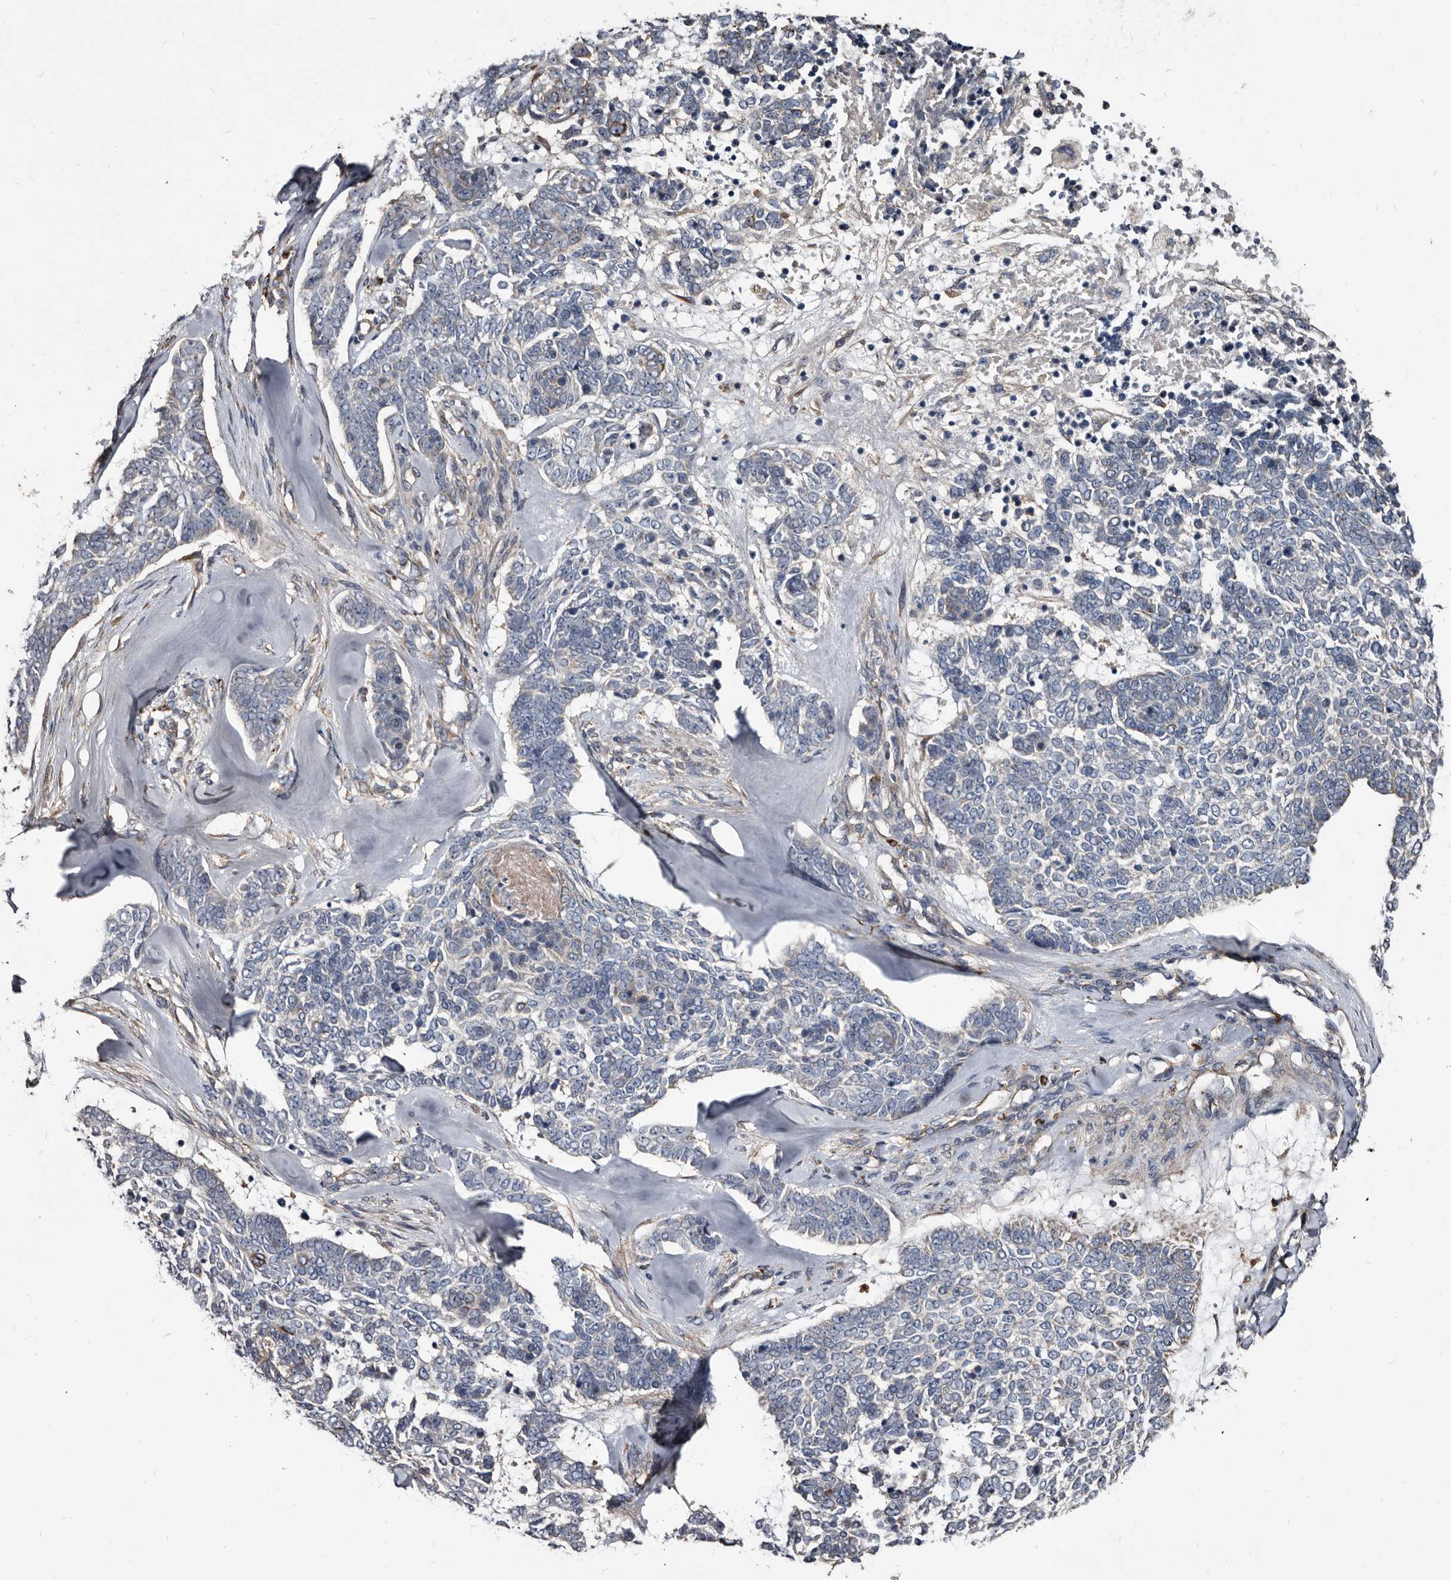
{"staining": {"intensity": "negative", "quantity": "none", "location": "none"}, "tissue": "skin cancer", "cell_type": "Tumor cells", "image_type": "cancer", "snomed": [{"axis": "morphology", "description": "Basal cell carcinoma"}, {"axis": "topography", "description": "Skin"}], "caption": "A high-resolution photomicrograph shows immunohistochemistry staining of skin cancer, which shows no significant expression in tumor cells.", "gene": "CTSA", "patient": {"sex": "female", "age": 81}}